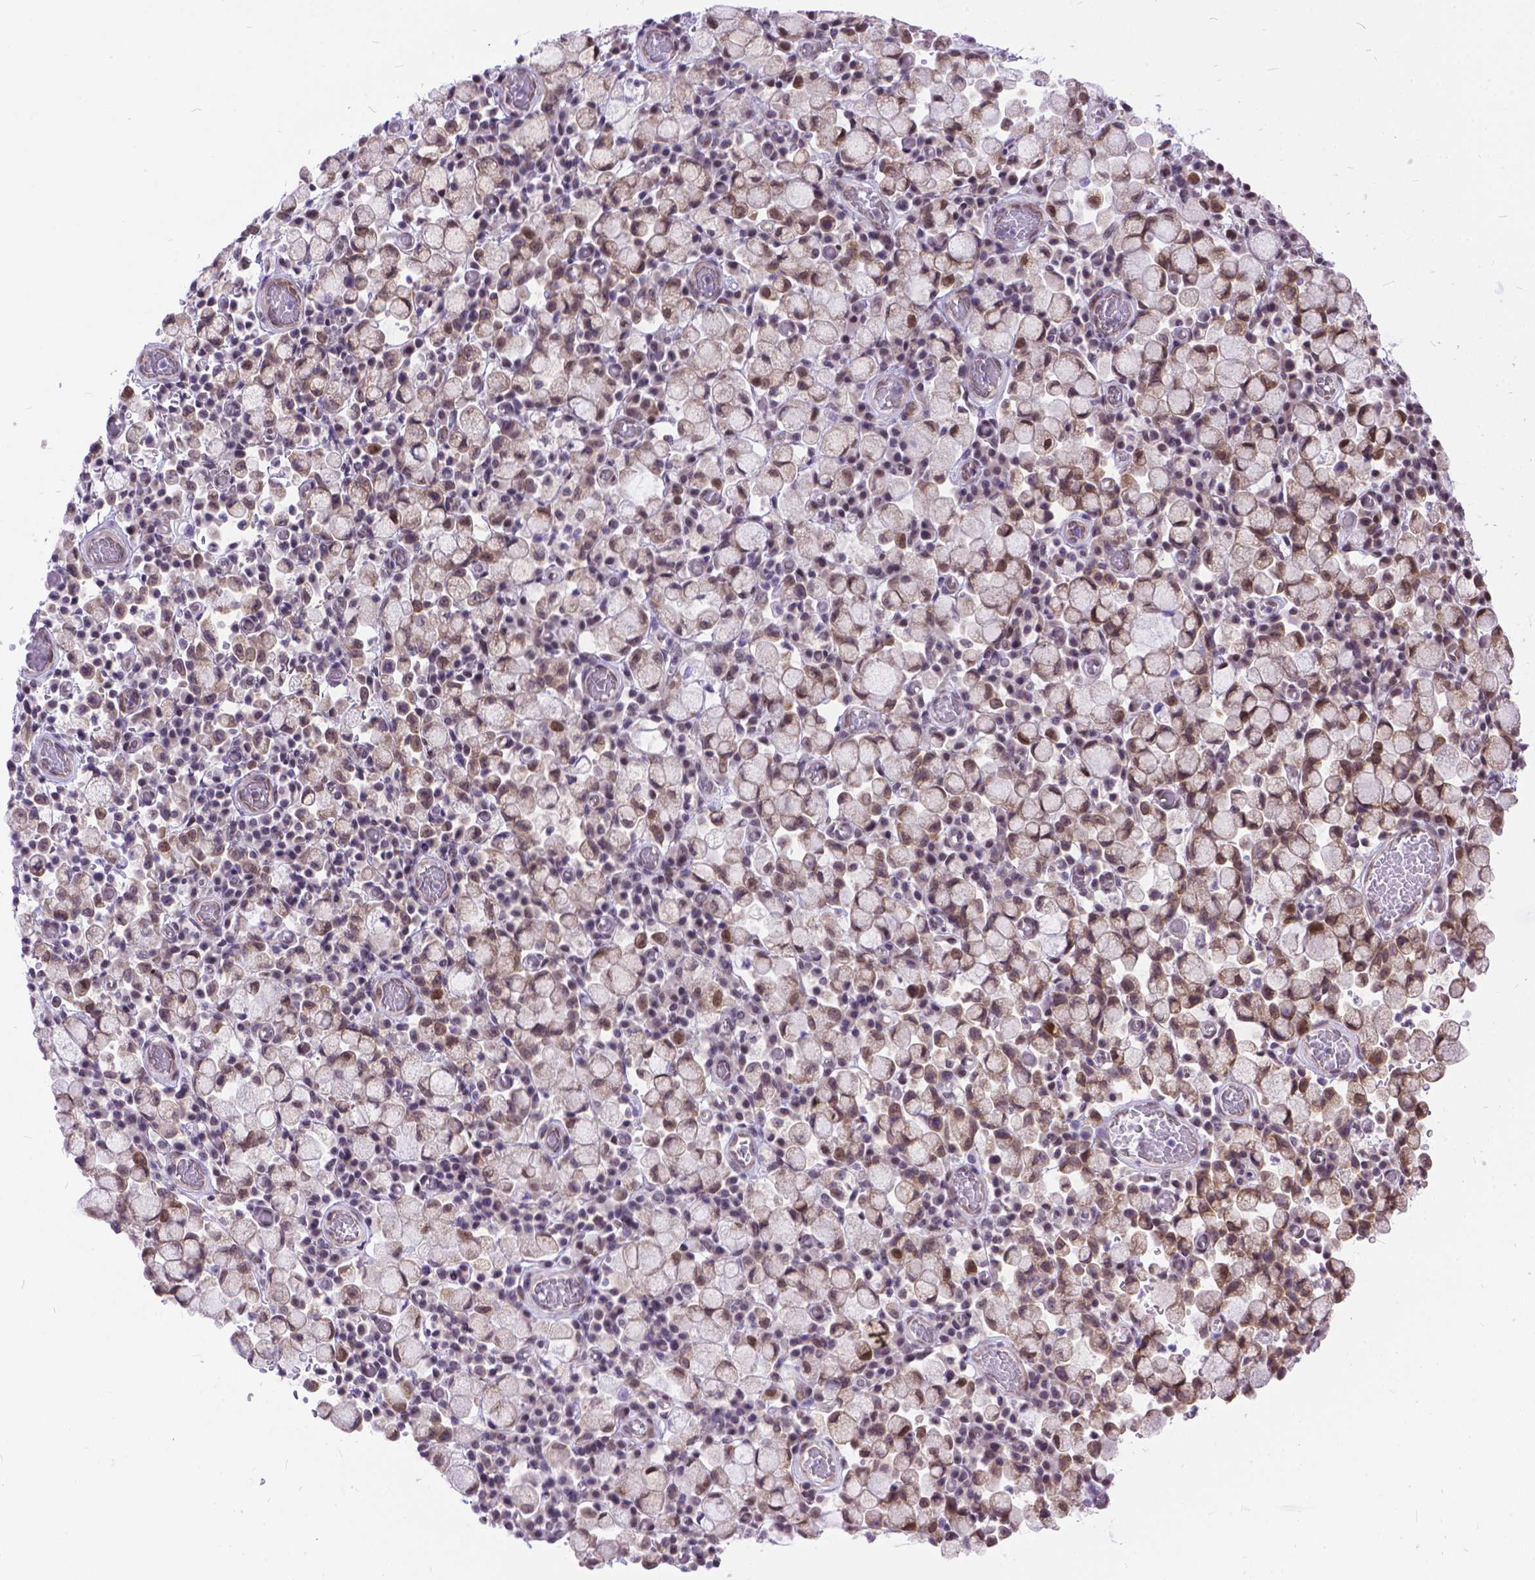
{"staining": {"intensity": "weak", "quantity": "25%-75%", "location": "cytoplasmic/membranous,nuclear"}, "tissue": "stomach cancer", "cell_type": "Tumor cells", "image_type": "cancer", "snomed": [{"axis": "morphology", "description": "Adenocarcinoma, NOS"}, {"axis": "topography", "description": "Stomach"}], "caption": "Immunohistochemistry of stomach adenocarcinoma reveals low levels of weak cytoplasmic/membranous and nuclear positivity in about 25%-75% of tumor cells.", "gene": "FAM124B", "patient": {"sex": "male", "age": 58}}